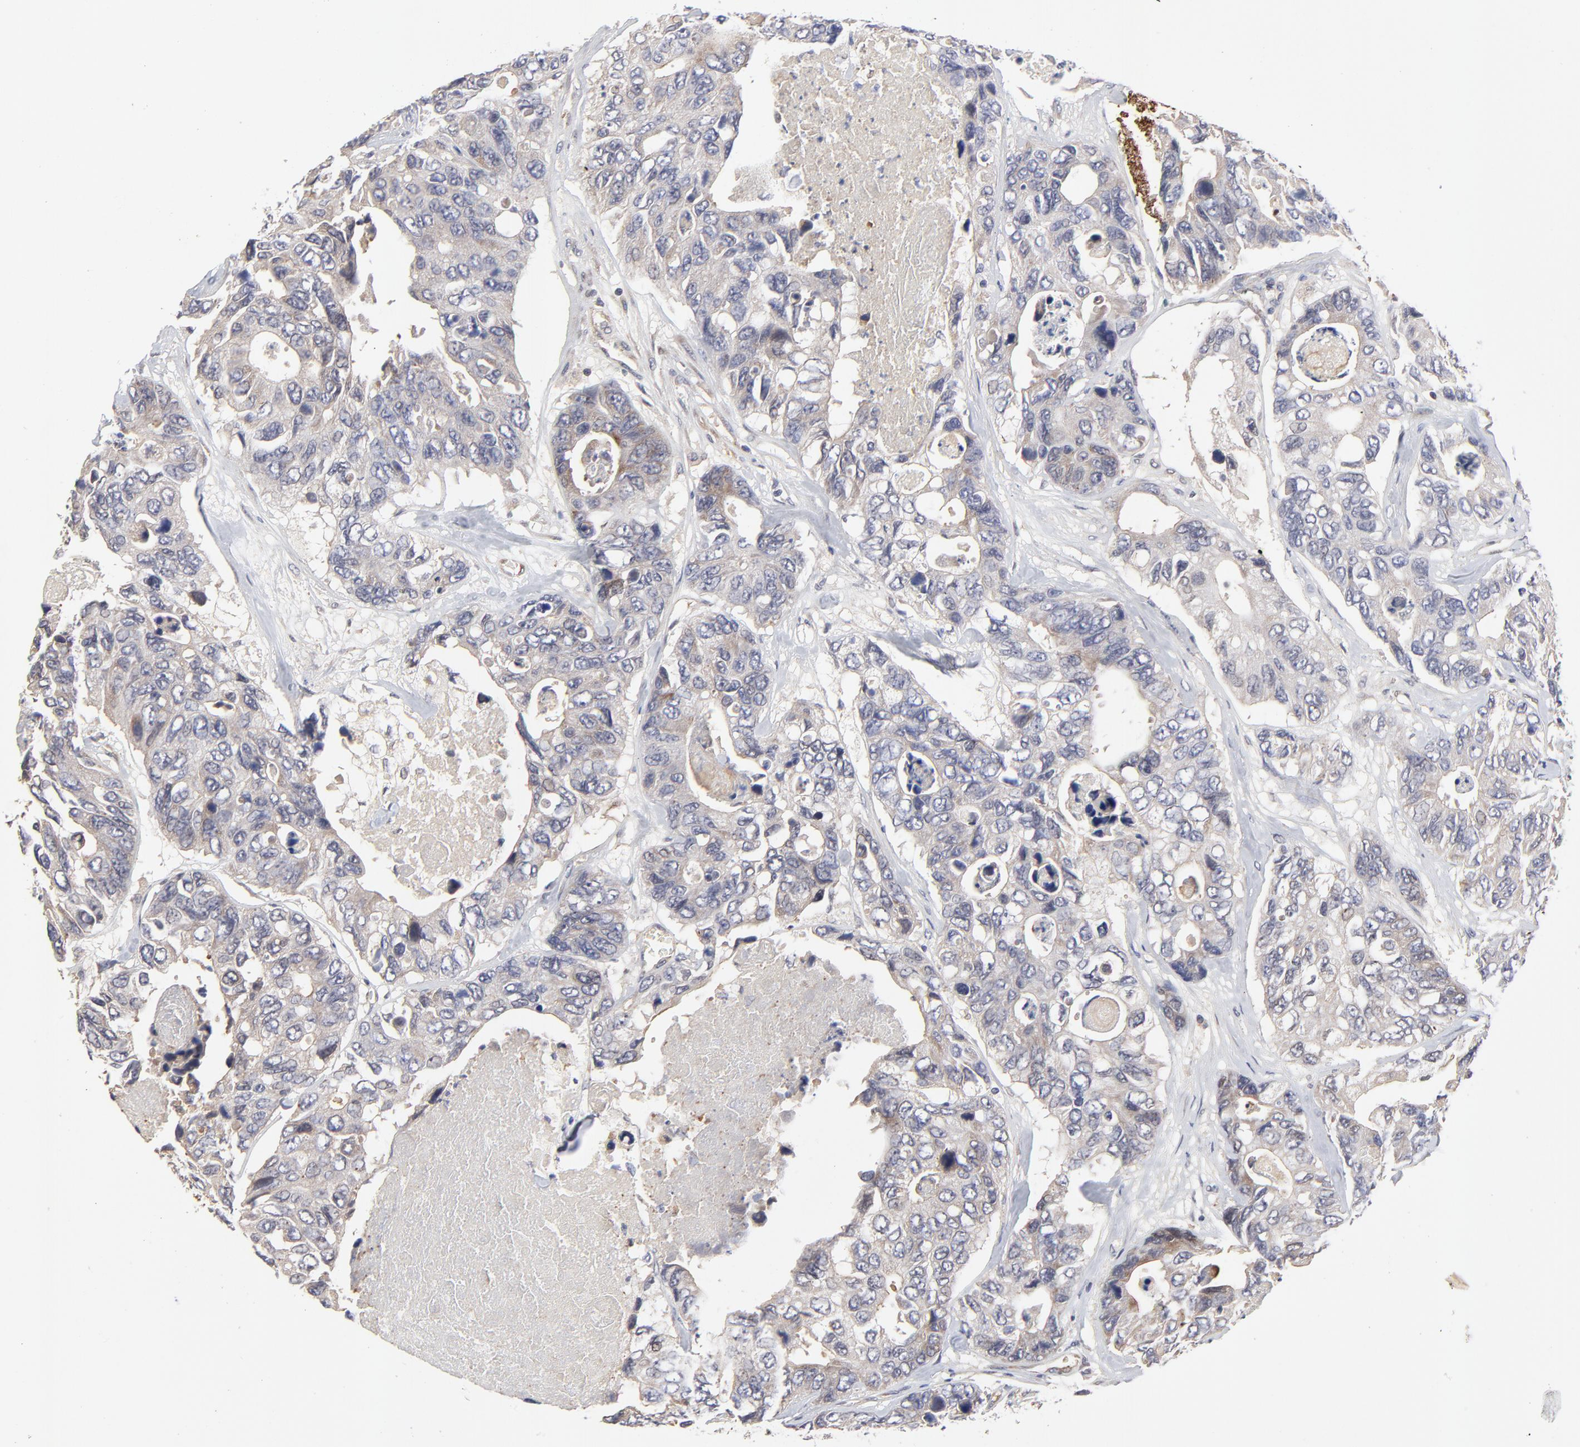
{"staining": {"intensity": "weak", "quantity": ">75%", "location": "cytoplasmic/membranous"}, "tissue": "colorectal cancer", "cell_type": "Tumor cells", "image_type": "cancer", "snomed": [{"axis": "morphology", "description": "Adenocarcinoma, NOS"}, {"axis": "topography", "description": "Colon"}], "caption": "Immunohistochemical staining of human colorectal cancer exhibits weak cytoplasmic/membranous protein positivity in about >75% of tumor cells. (DAB (3,3'-diaminobenzidine) = brown stain, brightfield microscopy at high magnification).", "gene": "ZNF157", "patient": {"sex": "female", "age": 86}}